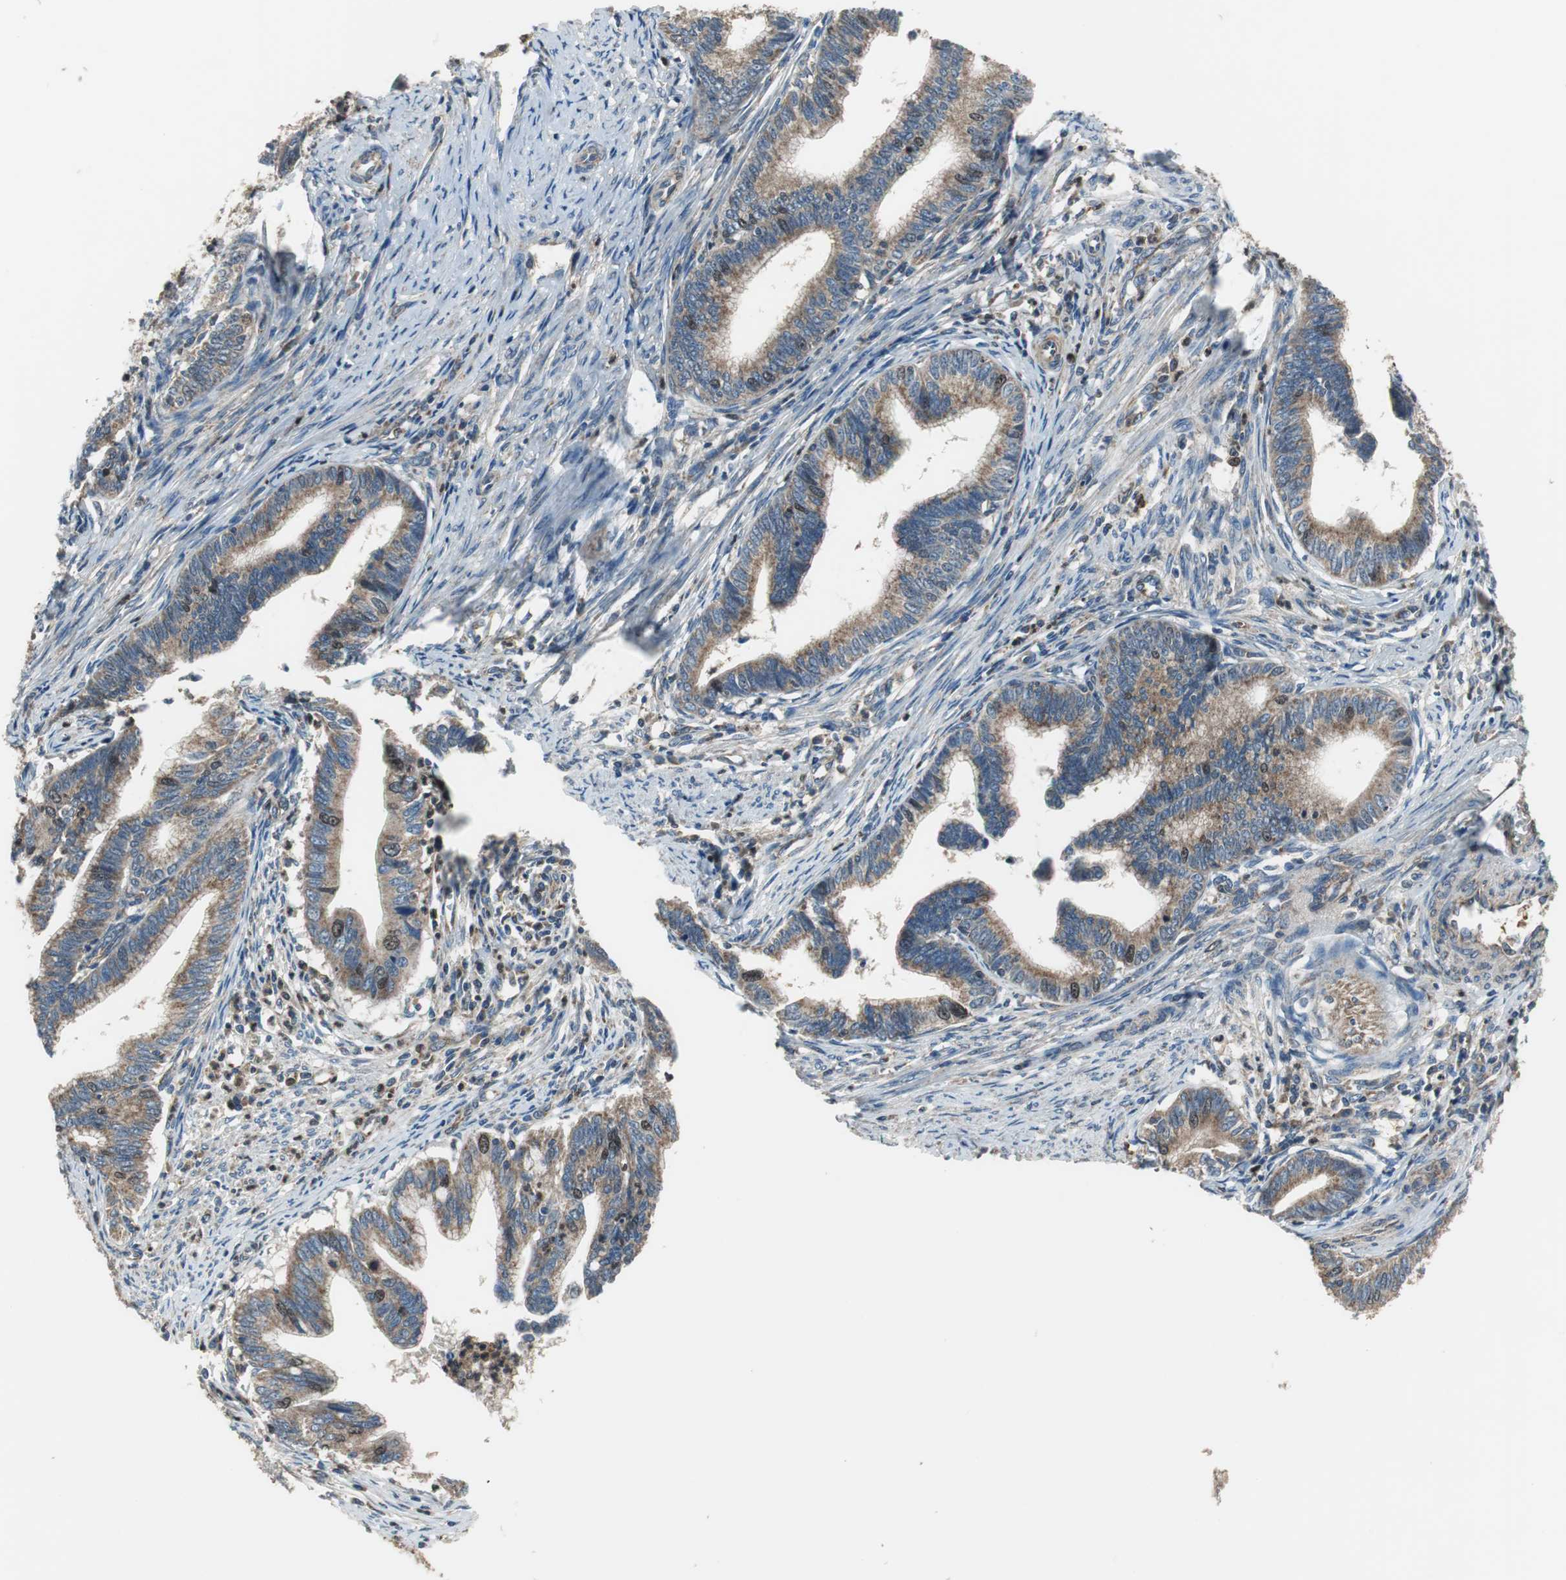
{"staining": {"intensity": "moderate", "quantity": ">75%", "location": "cytoplasmic/membranous,nuclear"}, "tissue": "cervical cancer", "cell_type": "Tumor cells", "image_type": "cancer", "snomed": [{"axis": "morphology", "description": "Adenocarcinoma, NOS"}, {"axis": "topography", "description": "Cervix"}], "caption": "Immunohistochemical staining of adenocarcinoma (cervical) displays medium levels of moderate cytoplasmic/membranous and nuclear positivity in approximately >75% of tumor cells. (brown staining indicates protein expression, while blue staining denotes nuclei).", "gene": "PI4KB", "patient": {"sex": "female", "age": 36}}